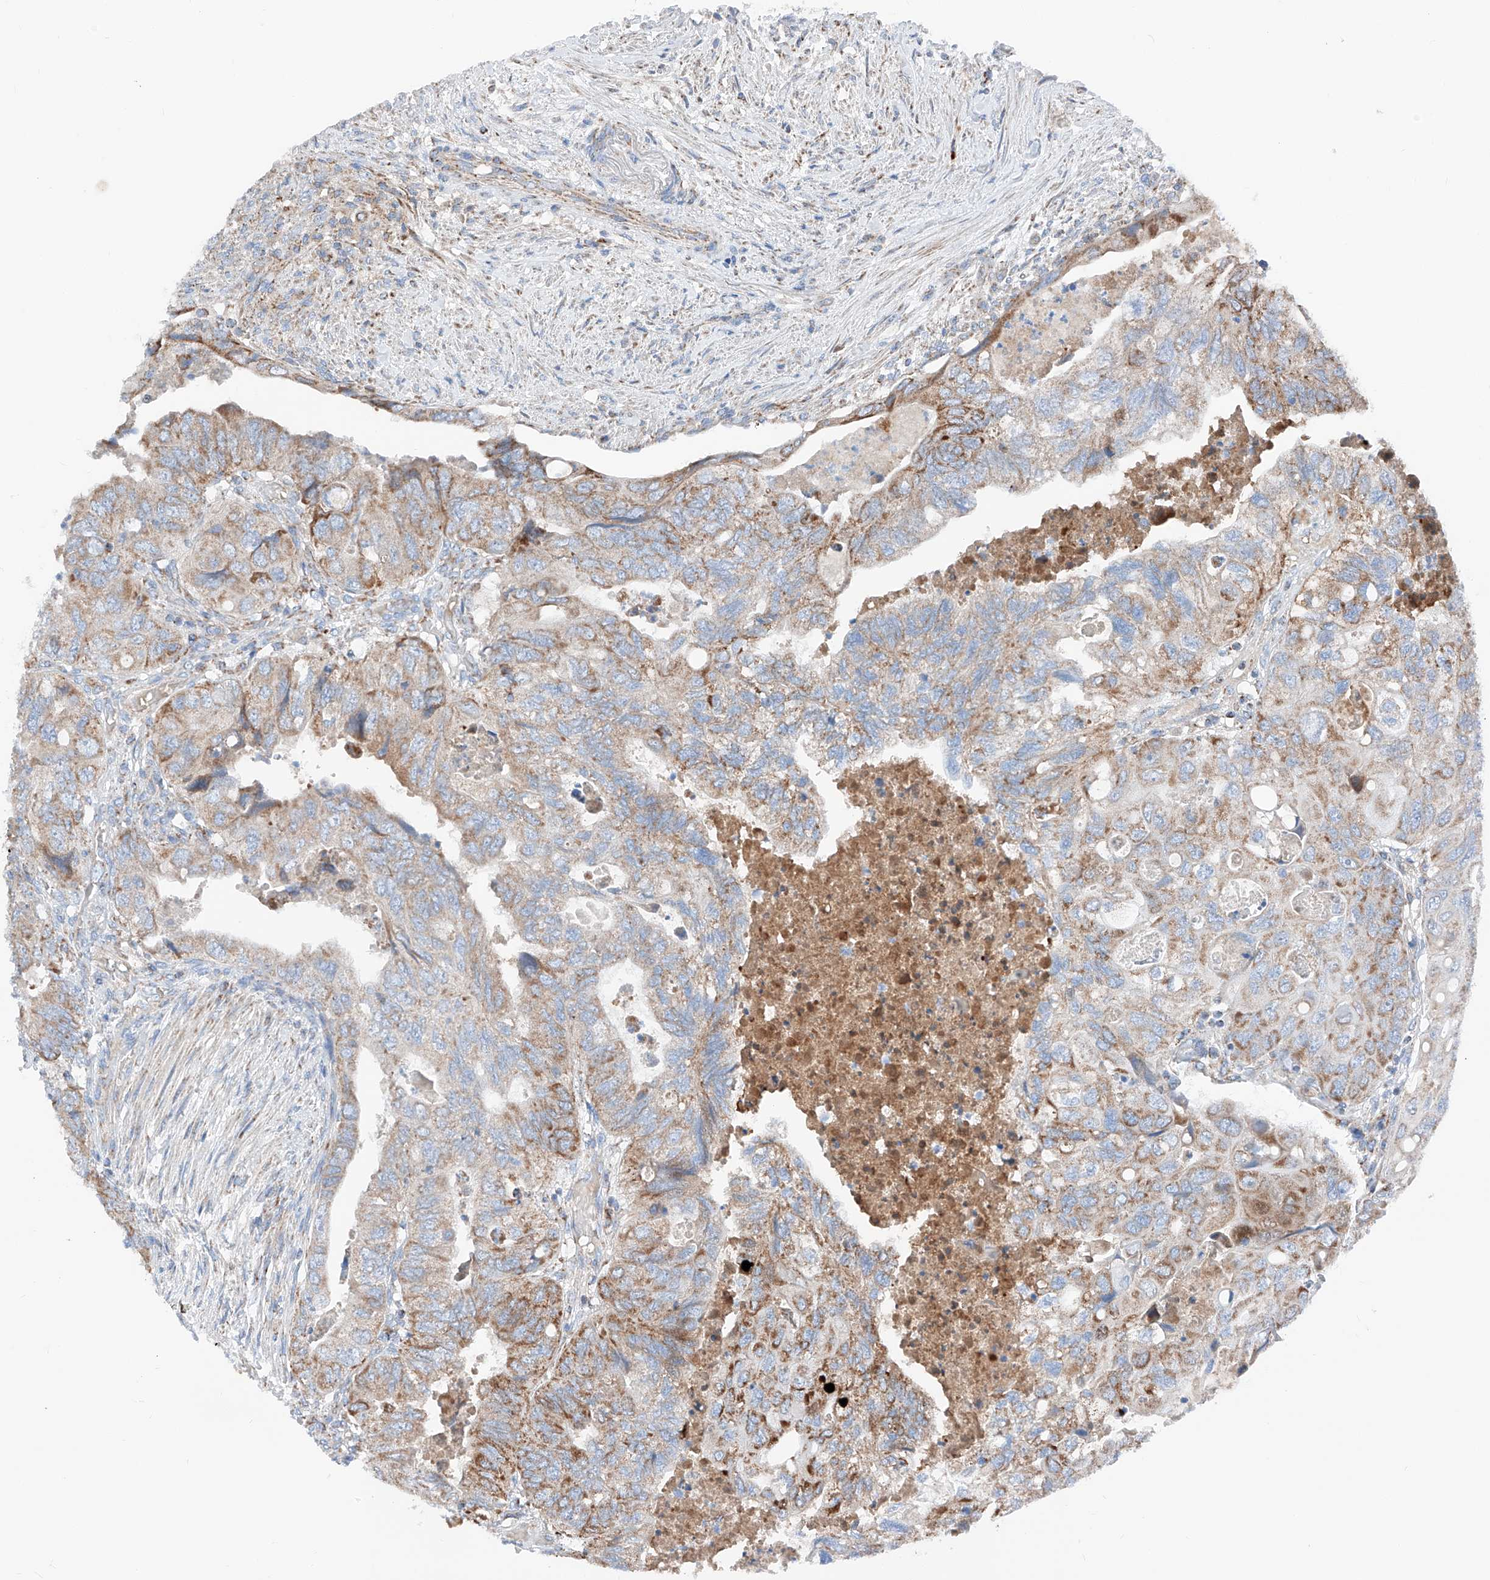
{"staining": {"intensity": "moderate", "quantity": "25%-75%", "location": "cytoplasmic/membranous"}, "tissue": "colorectal cancer", "cell_type": "Tumor cells", "image_type": "cancer", "snomed": [{"axis": "morphology", "description": "Adenocarcinoma, NOS"}, {"axis": "topography", "description": "Rectum"}], "caption": "Tumor cells demonstrate medium levels of moderate cytoplasmic/membranous staining in approximately 25%-75% of cells in adenocarcinoma (colorectal). The protein of interest is stained brown, and the nuclei are stained in blue (DAB (3,3'-diaminobenzidine) IHC with brightfield microscopy, high magnification).", "gene": "MRAP", "patient": {"sex": "male", "age": 63}}